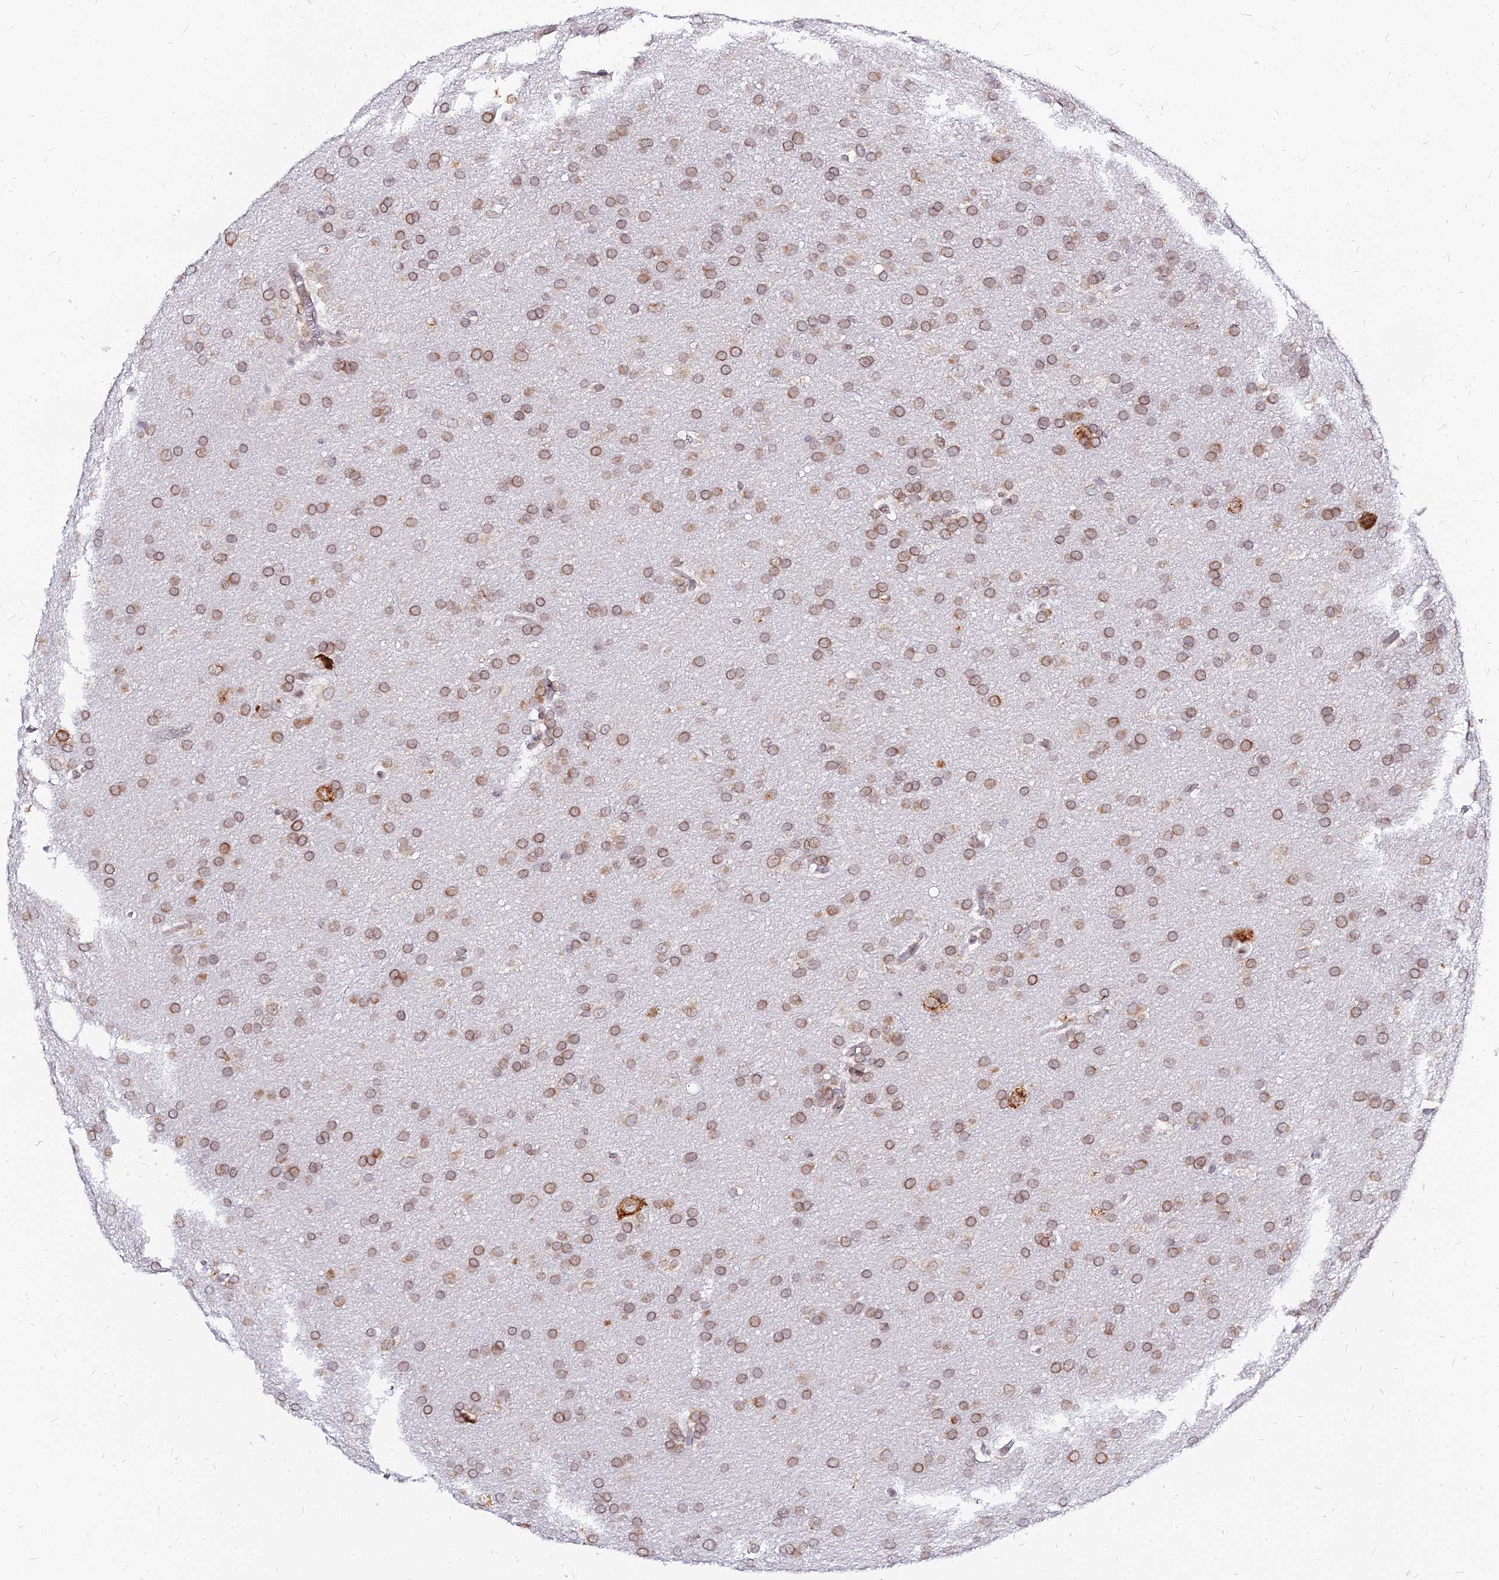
{"staining": {"intensity": "moderate", "quantity": ">75%", "location": "cytoplasmic/membranous,nuclear"}, "tissue": "glioma", "cell_type": "Tumor cells", "image_type": "cancer", "snomed": [{"axis": "morphology", "description": "Glioma, malignant, Low grade"}, {"axis": "topography", "description": "Brain"}], "caption": "DAB (3,3'-diaminobenzidine) immunohistochemical staining of human glioma shows moderate cytoplasmic/membranous and nuclear protein staining in approximately >75% of tumor cells.", "gene": "RNF121", "patient": {"sex": "female", "age": 32}}